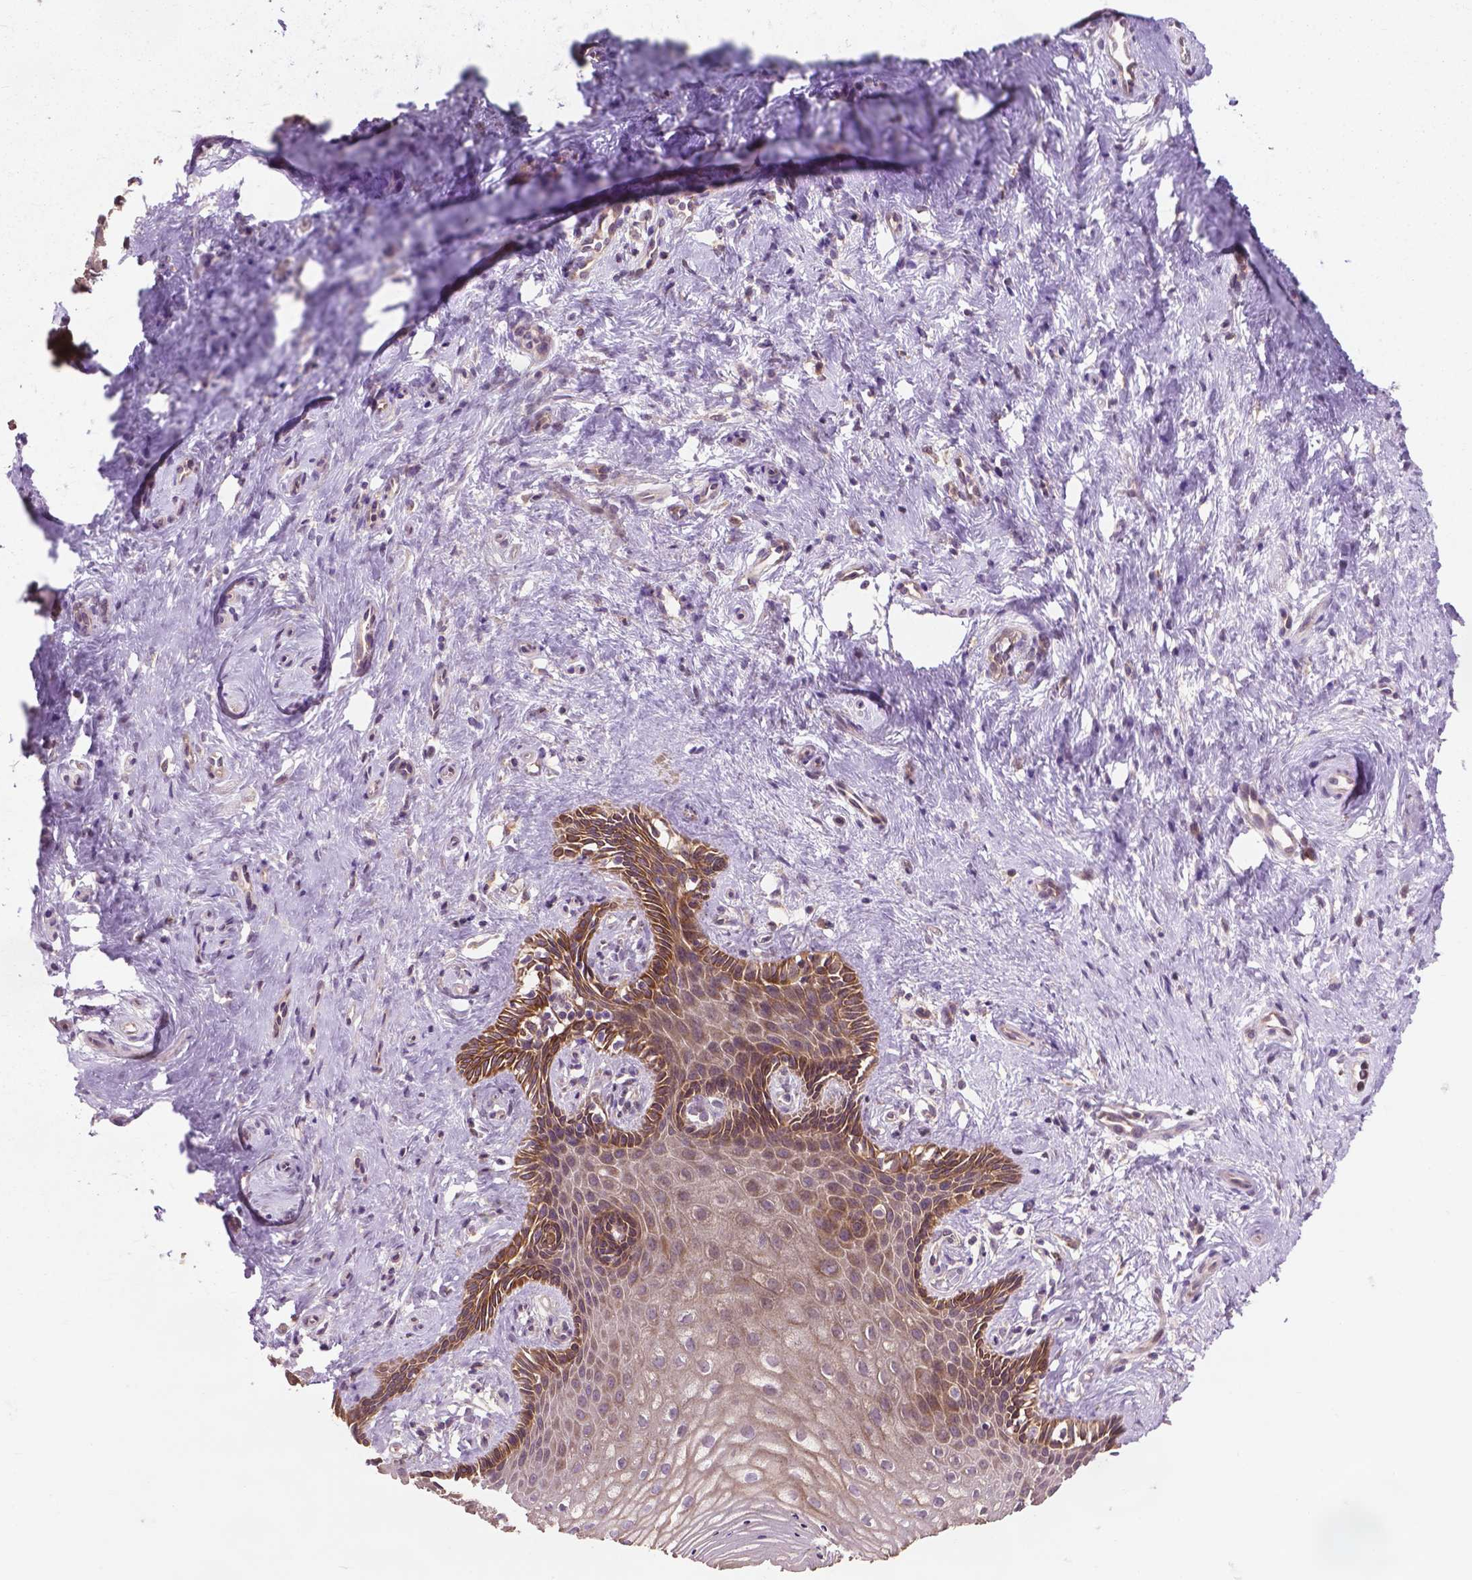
{"staining": {"intensity": "moderate", "quantity": ">75%", "location": "cytoplasmic/membranous"}, "tissue": "vagina", "cell_type": "Squamous epithelial cells", "image_type": "normal", "snomed": [{"axis": "morphology", "description": "Normal tissue, NOS"}, {"axis": "topography", "description": "Vagina"}], "caption": "Immunohistochemistry image of normal vagina stained for a protein (brown), which shows medium levels of moderate cytoplasmic/membranous positivity in about >75% of squamous epithelial cells.", "gene": "MZT1", "patient": {"sex": "female", "age": 42}}